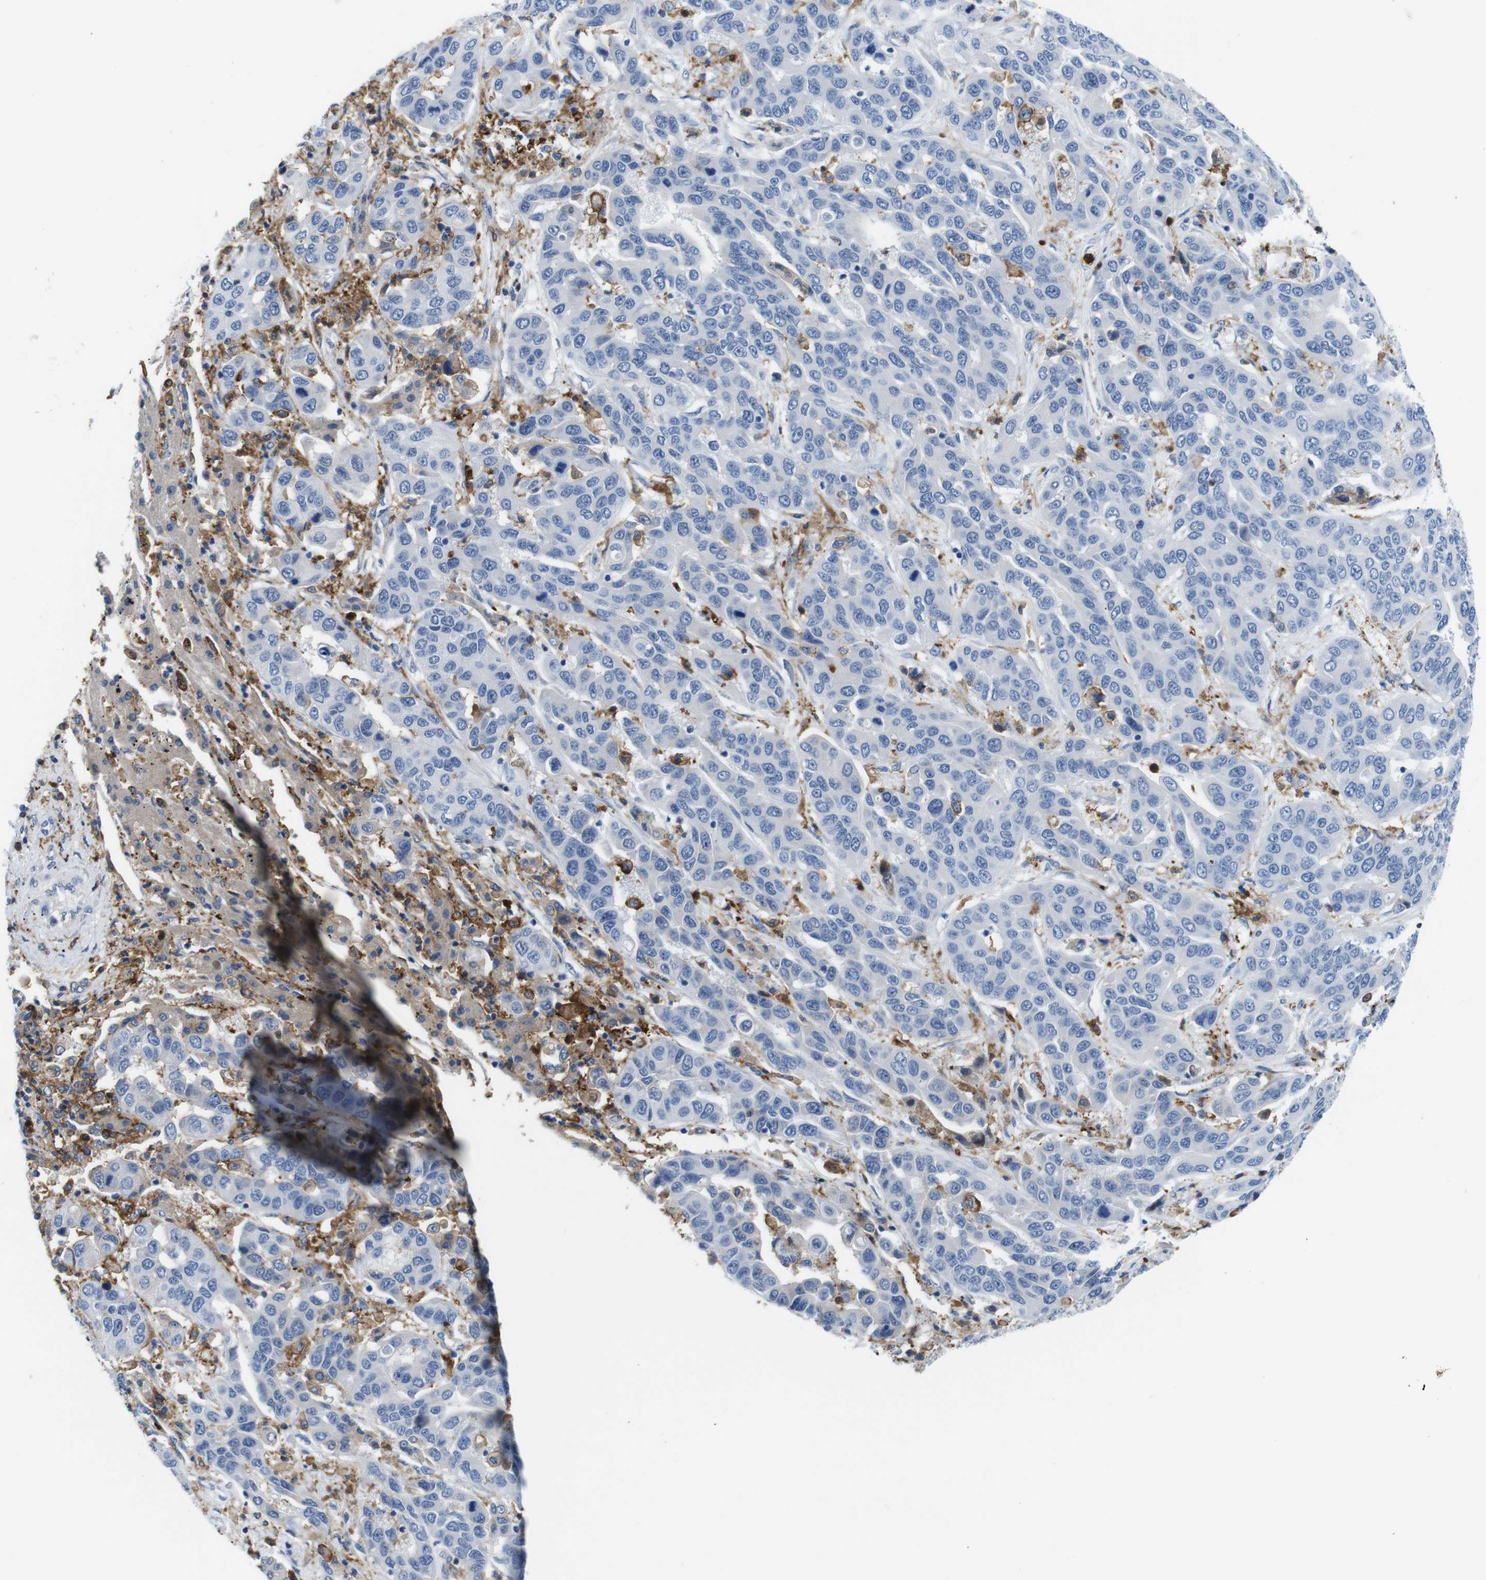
{"staining": {"intensity": "negative", "quantity": "none", "location": "none"}, "tissue": "liver cancer", "cell_type": "Tumor cells", "image_type": "cancer", "snomed": [{"axis": "morphology", "description": "Cholangiocarcinoma"}, {"axis": "topography", "description": "Liver"}], "caption": "Micrograph shows no significant protein staining in tumor cells of liver cancer. Brightfield microscopy of immunohistochemistry (IHC) stained with DAB (brown) and hematoxylin (blue), captured at high magnification.", "gene": "CD300C", "patient": {"sex": "female", "age": 52}}